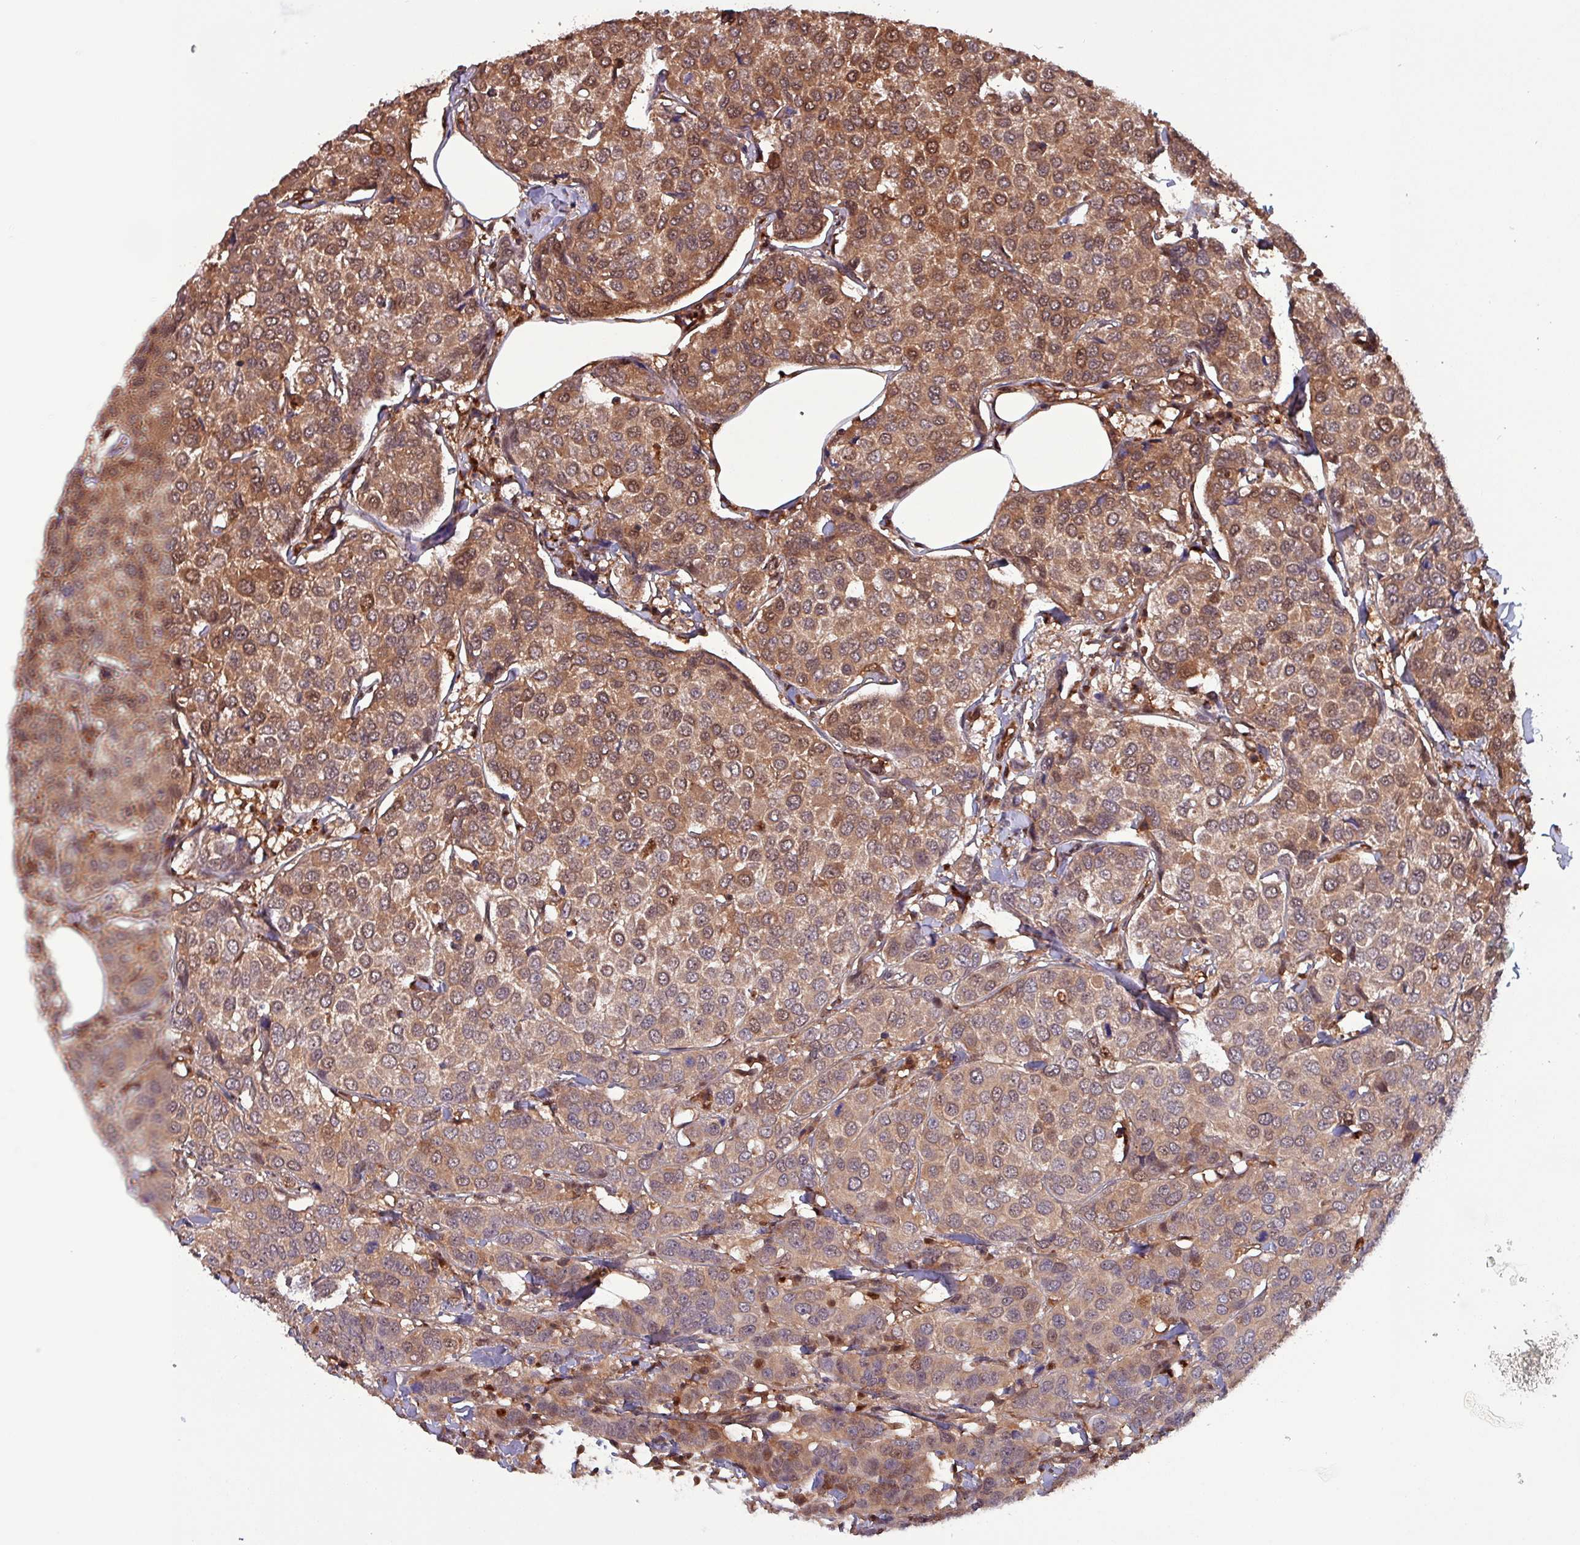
{"staining": {"intensity": "moderate", "quantity": ">75%", "location": "cytoplasmic/membranous,nuclear"}, "tissue": "breast cancer", "cell_type": "Tumor cells", "image_type": "cancer", "snomed": [{"axis": "morphology", "description": "Duct carcinoma"}, {"axis": "topography", "description": "Breast"}], "caption": "The photomicrograph shows immunohistochemical staining of breast cancer (intraductal carcinoma). There is moderate cytoplasmic/membranous and nuclear expression is identified in approximately >75% of tumor cells.", "gene": "PSMB8", "patient": {"sex": "female", "age": 55}}